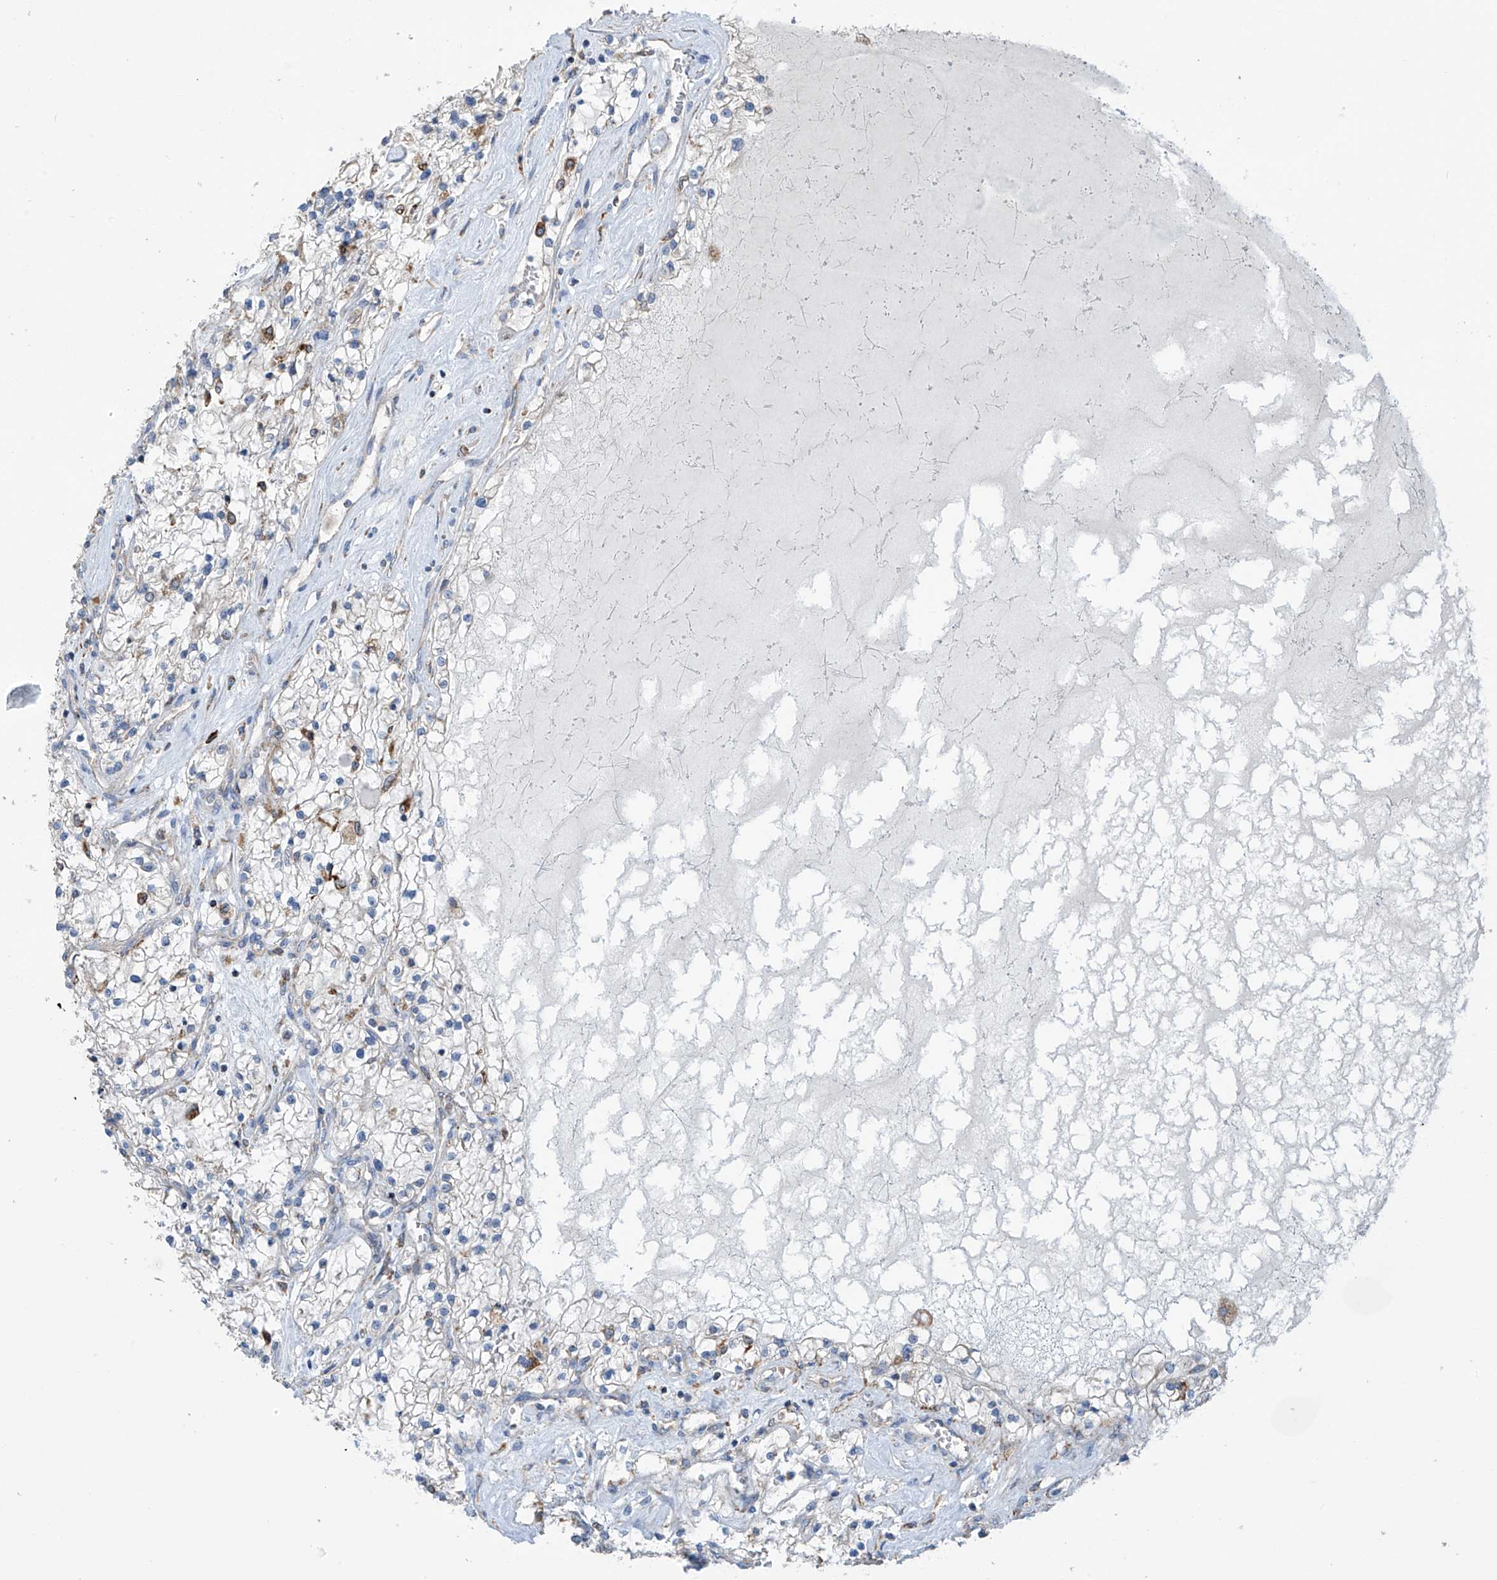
{"staining": {"intensity": "negative", "quantity": "none", "location": "none"}, "tissue": "renal cancer", "cell_type": "Tumor cells", "image_type": "cancer", "snomed": [{"axis": "morphology", "description": "Normal tissue, NOS"}, {"axis": "morphology", "description": "Adenocarcinoma, NOS"}, {"axis": "topography", "description": "Kidney"}], "caption": "This is a micrograph of immunohistochemistry (IHC) staining of renal adenocarcinoma, which shows no expression in tumor cells.", "gene": "EIF5B", "patient": {"sex": "male", "age": 68}}